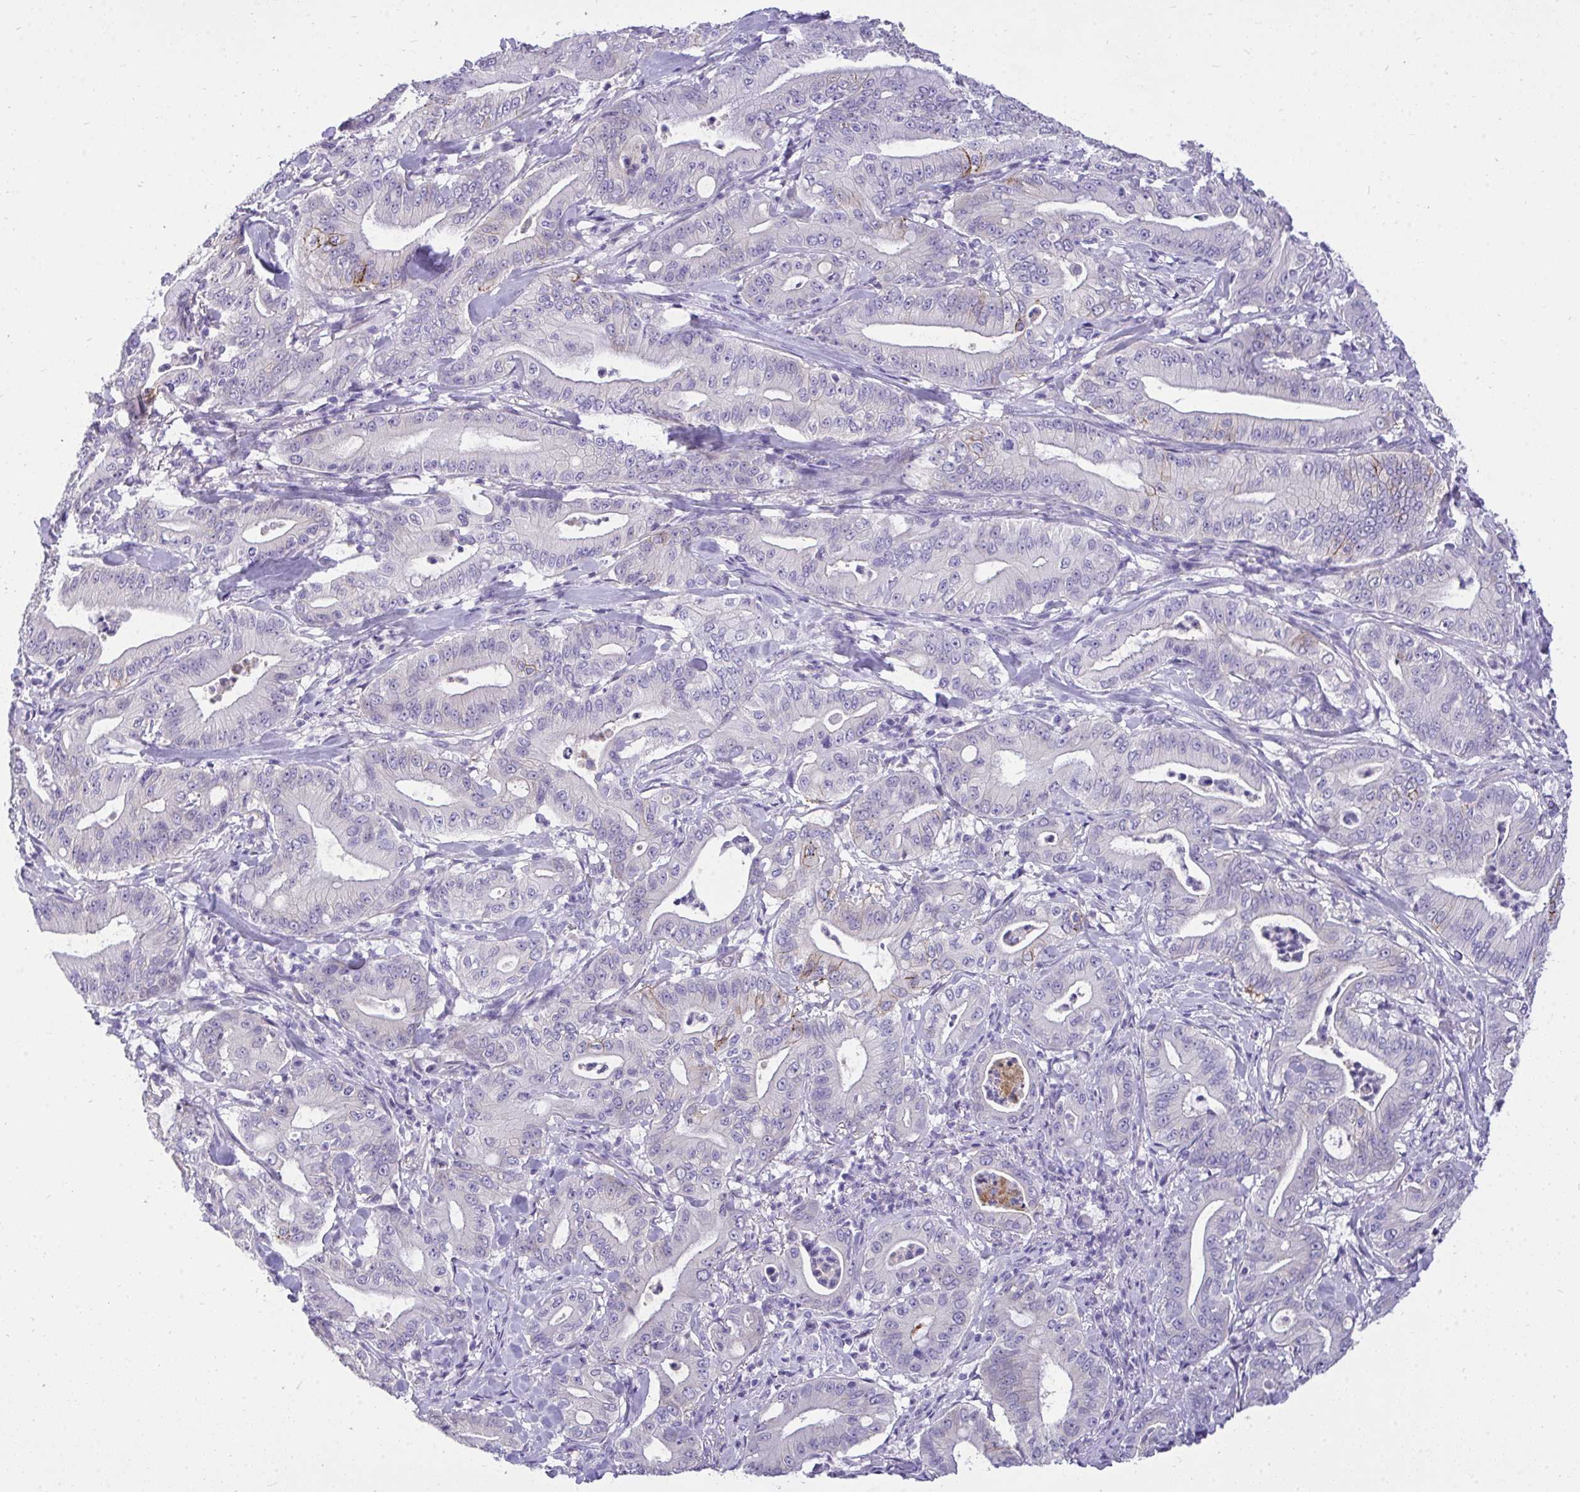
{"staining": {"intensity": "negative", "quantity": "none", "location": "none"}, "tissue": "pancreatic cancer", "cell_type": "Tumor cells", "image_type": "cancer", "snomed": [{"axis": "morphology", "description": "Adenocarcinoma, NOS"}, {"axis": "topography", "description": "Pancreas"}], "caption": "High magnification brightfield microscopy of pancreatic adenocarcinoma stained with DAB (brown) and counterstained with hematoxylin (blue): tumor cells show no significant staining.", "gene": "VGLL3", "patient": {"sex": "male", "age": 71}}